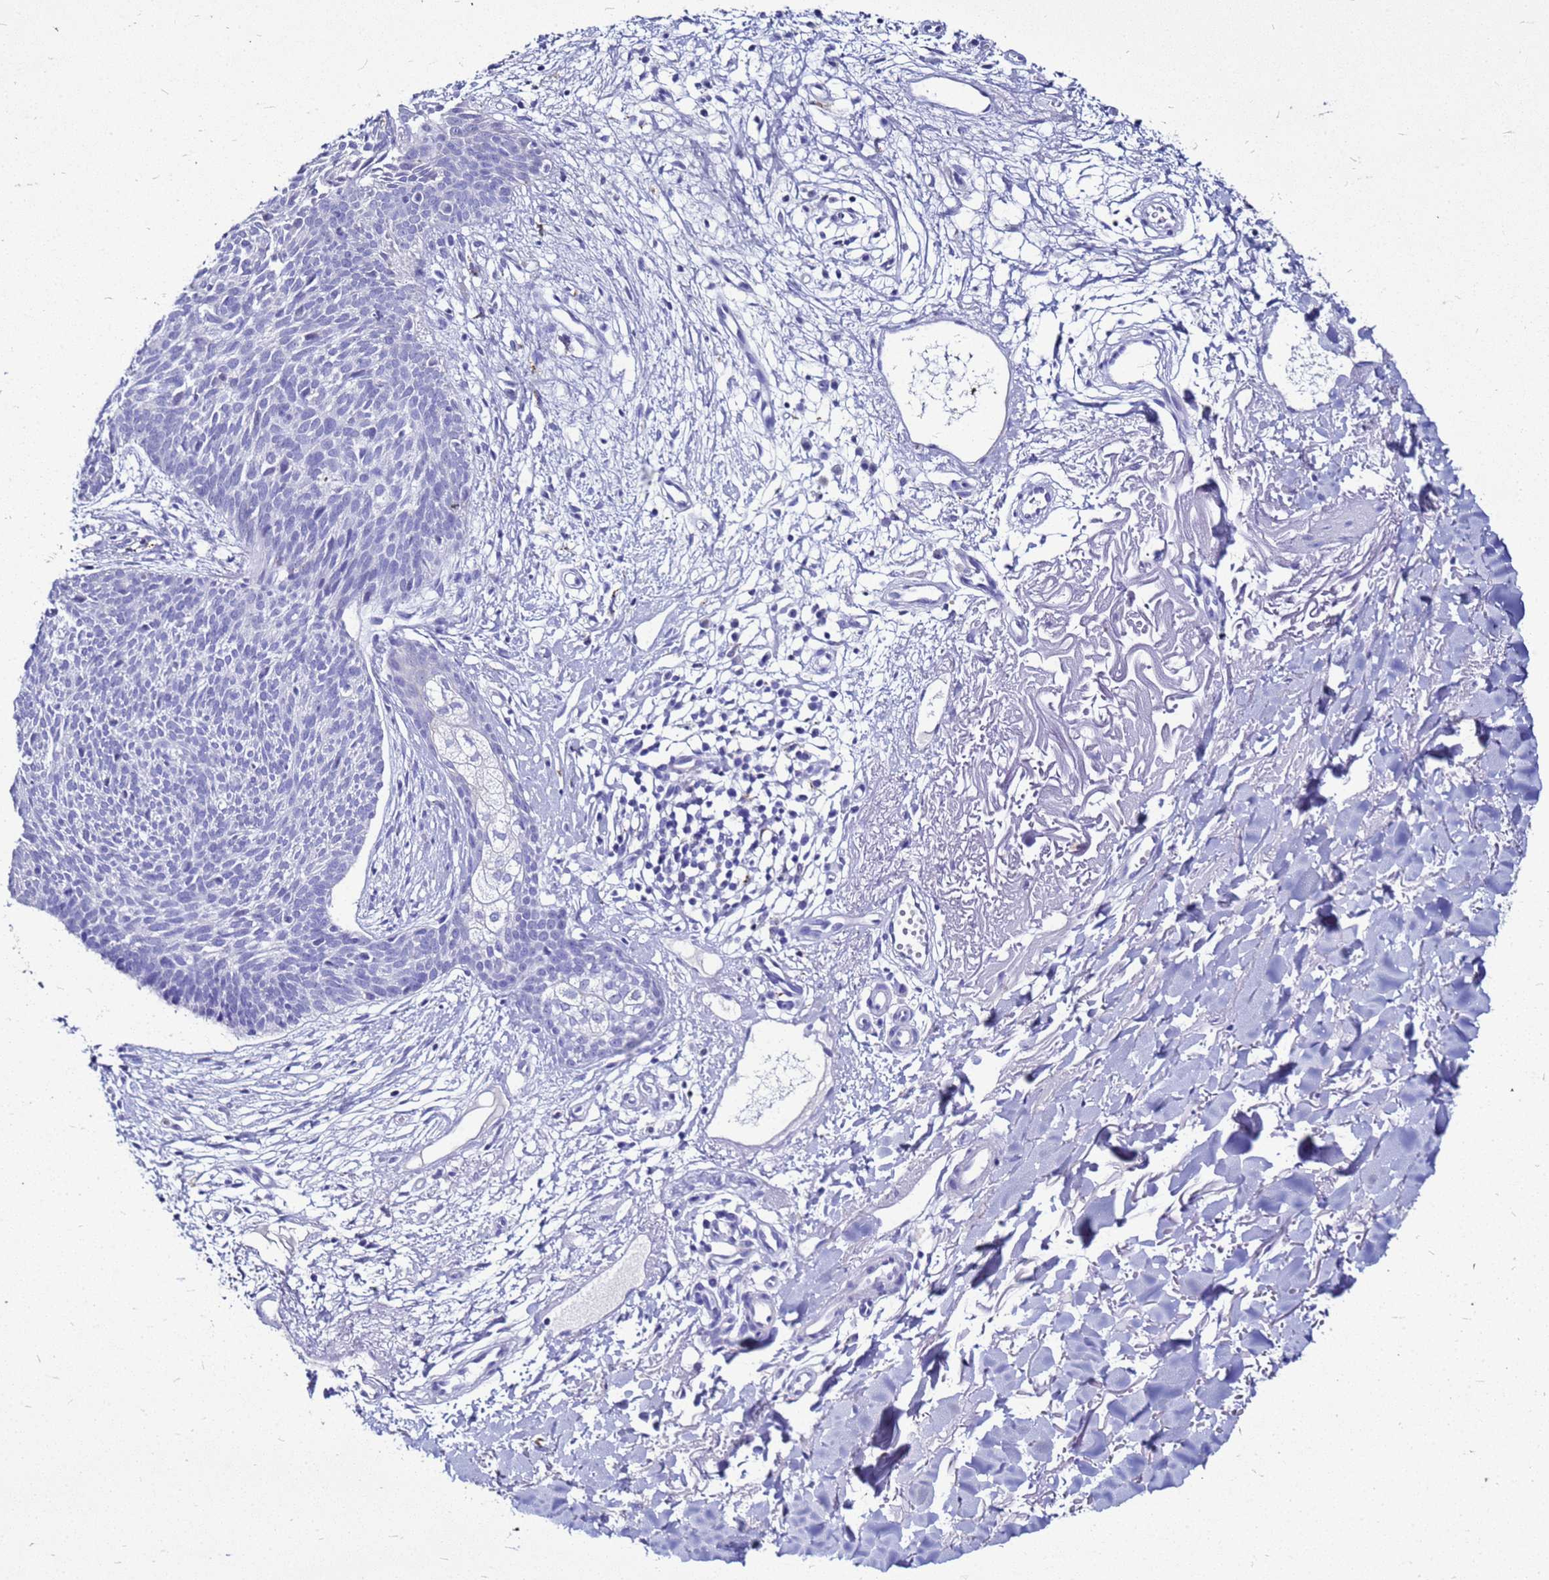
{"staining": {"intensity": "negative", "quantity": "none", "location": "none"}, "tissue": "skin cancer", "cell_type": "Tumor cells", "image_type": "cancer", "snomed": [{"axis": "morphology", "description": "Basal cell carcinoma"}, {"axis": "topography", "description": "Skin"}], "caption": "The image shows no staining of tumor cells in basal cell carcinoma (skin).", "gene": "CSTA", "patient": {"sex": "male", "age": 84}}